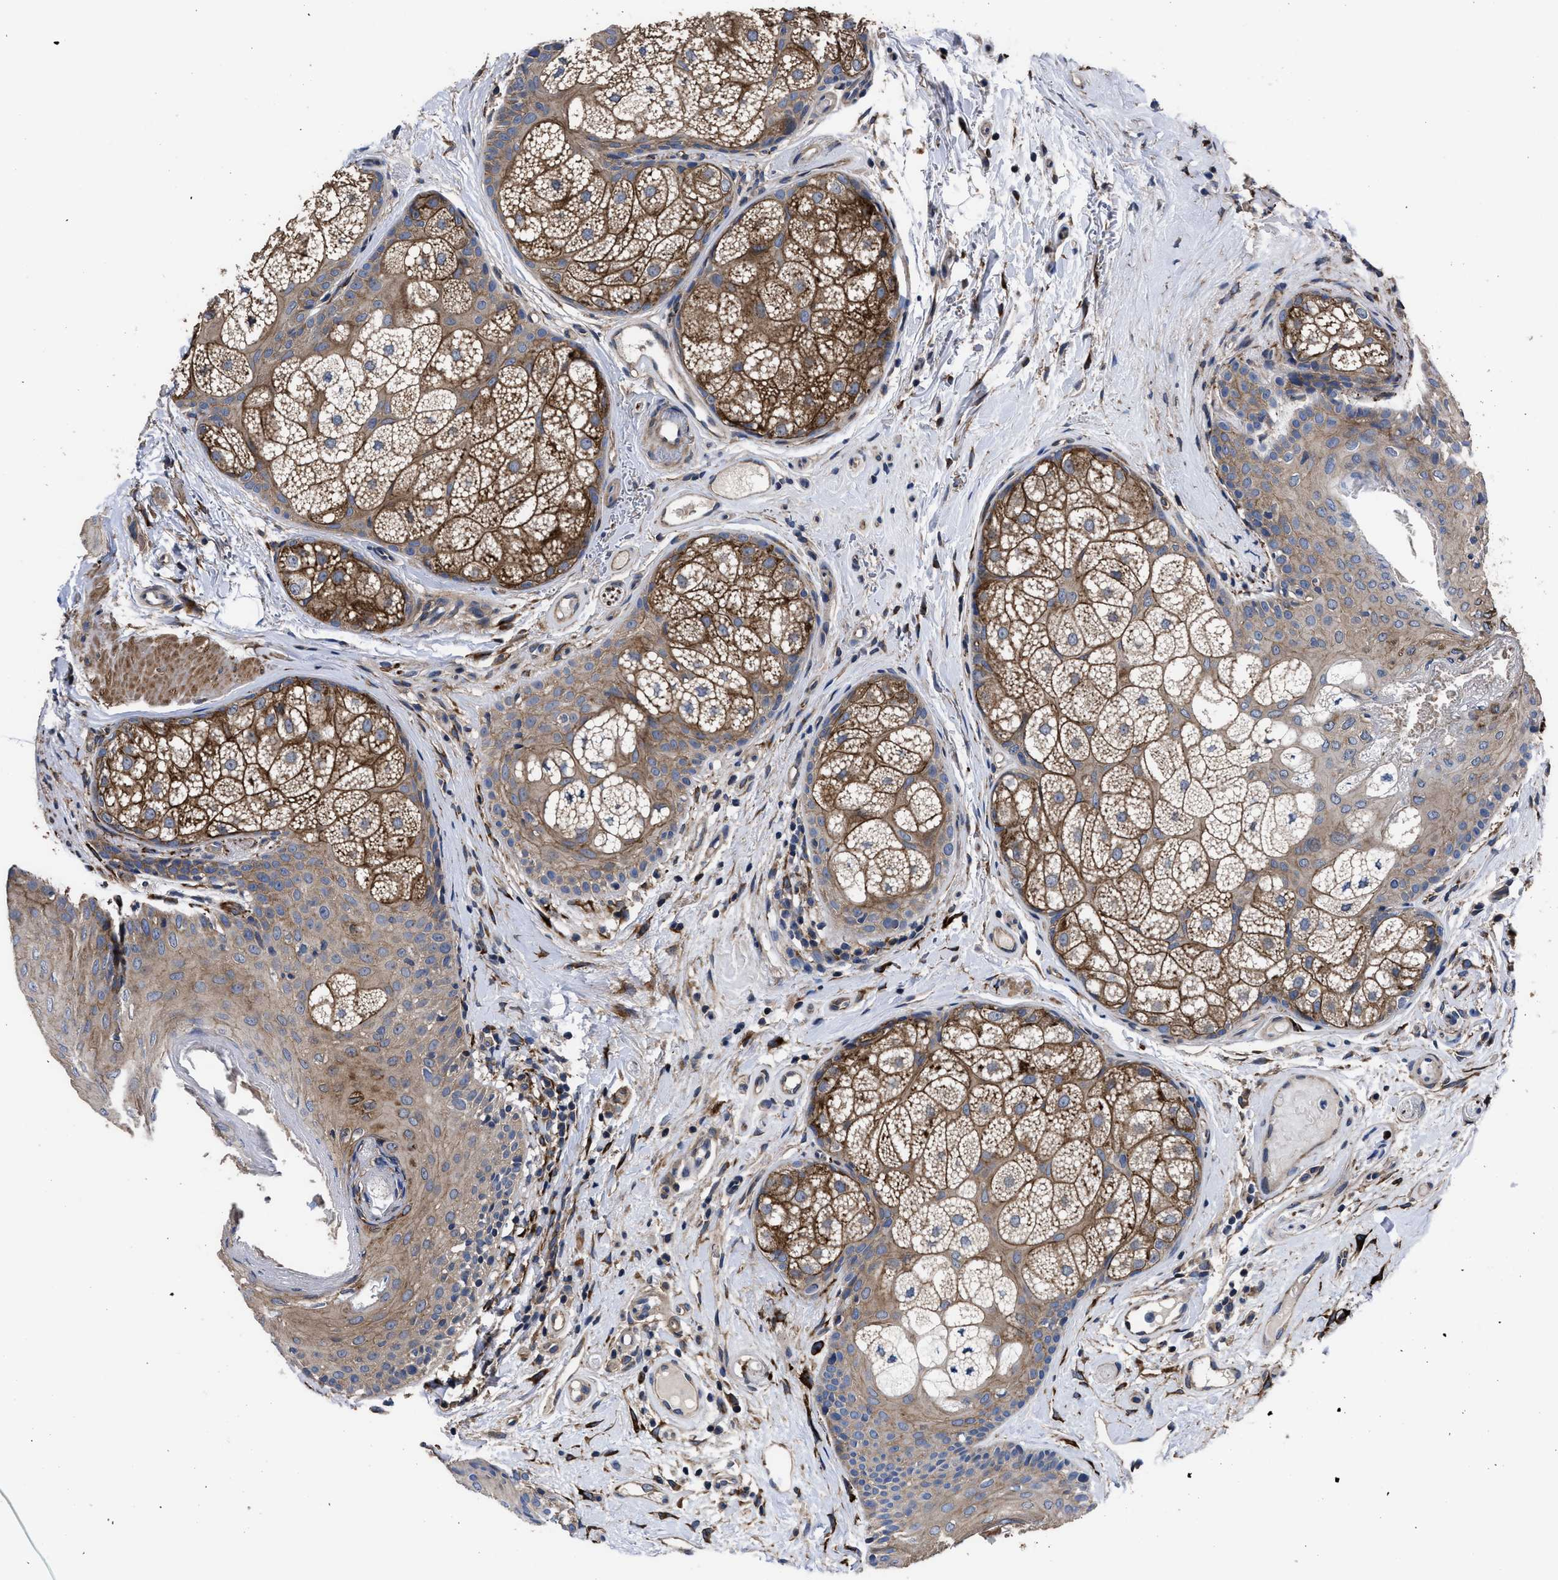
{"staining": {"intensity": "moderate", "quantity": "25%-75%", "location": "cytoplasmic/membranous"}, "tissue": "oral mucosa", "cell_type": "Squamous epithelial cells", "image_type": "normal", "snomed": [{"axis": "morphology", "description": "Normal tissue, NOS"}, {"axis": "topography", "description": "Skin"}, {"axis": "topography", "description": "Oral tissue"}], "caption": "Protein expression by immunohistochemistry (IHC) reveals moderate cytoplasmic/membranous positivity in about 25%-75% of squamous epithelial cells in unremarkable oral mucosa.", "gene": "SQLE", "patient": {"sex": "male", "age": 84}}